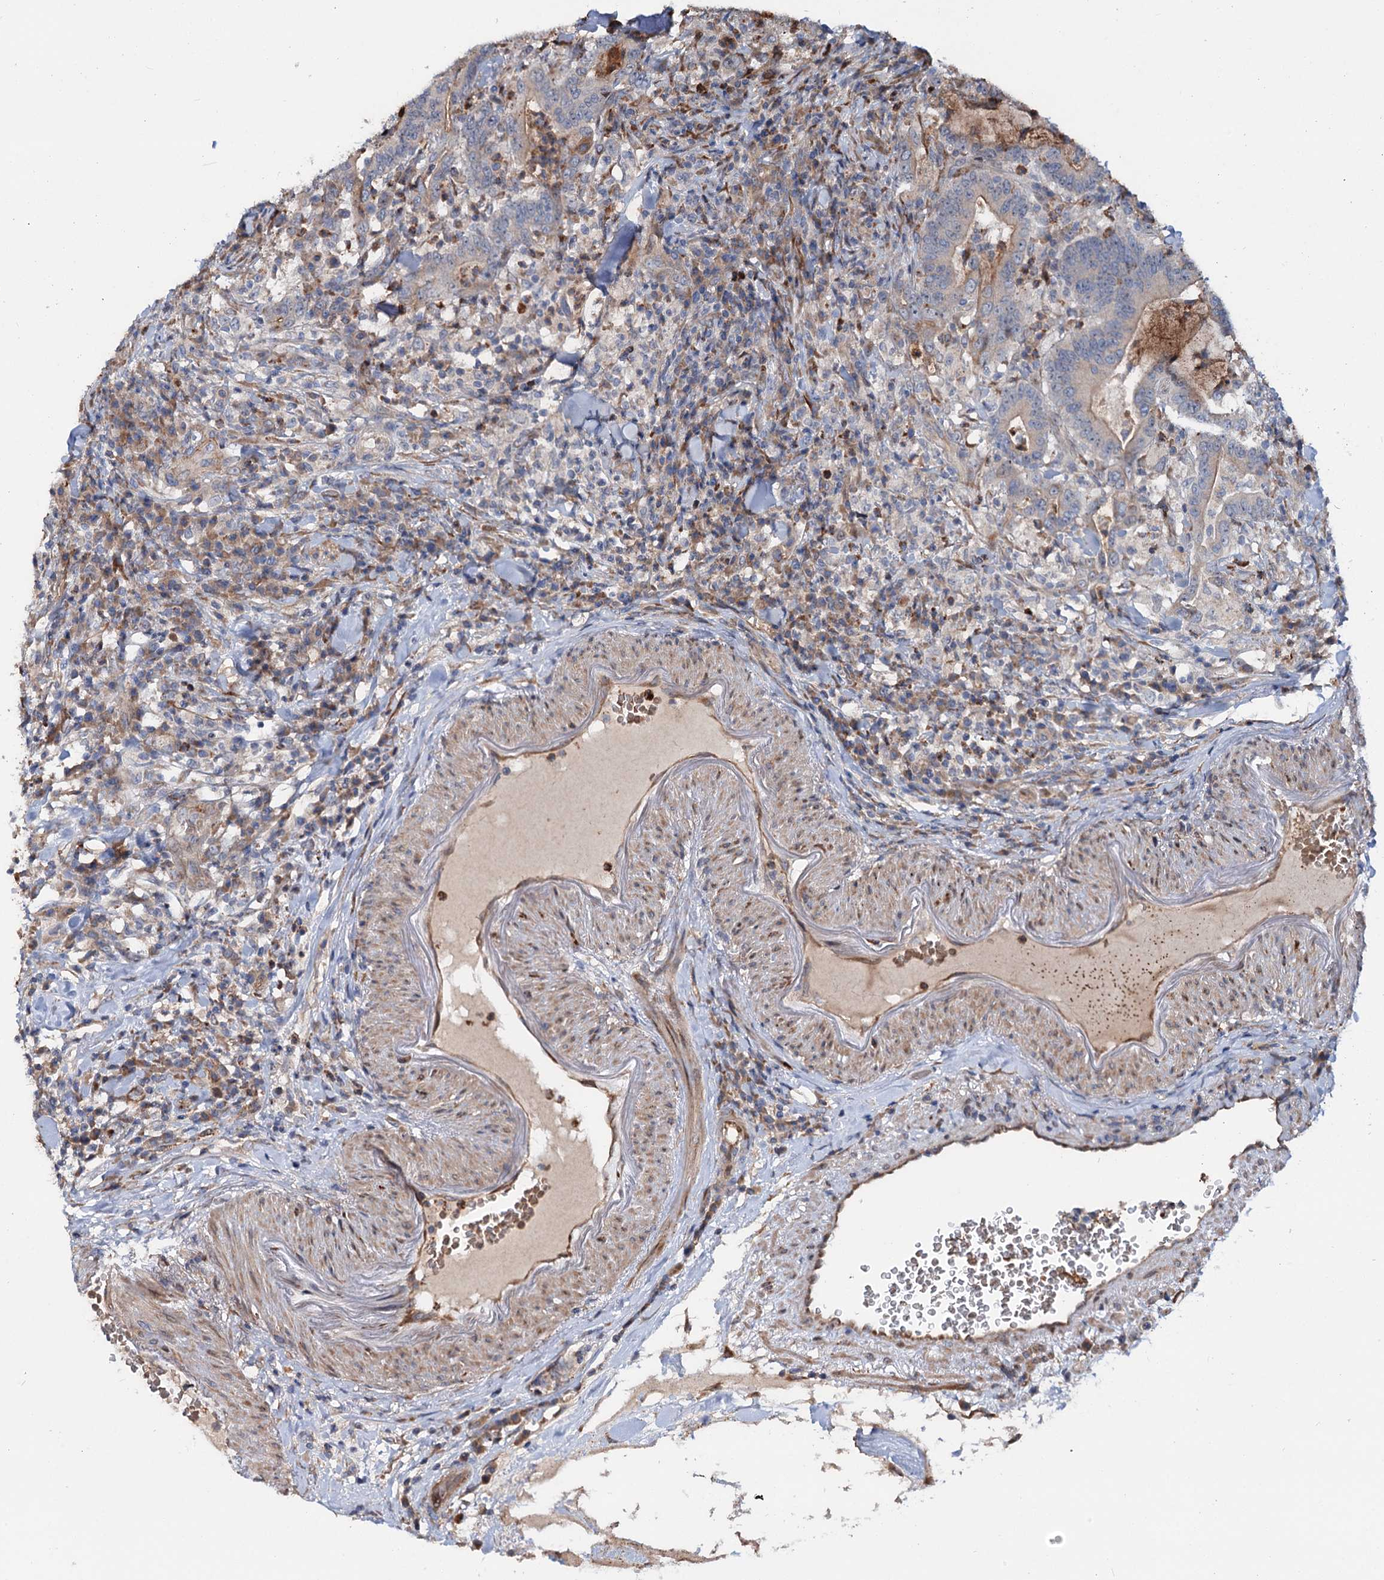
{"staining": {"intensity": "moderate", "quantity": "<25%", "location": "cytoplasmic/membranous"}, "tissue": "colorectal cancer", "cell_type": "Tumor cells", "image_type": "cancer", "snomed": [{"axis": "morphology", "description": "Adenocarcinoma, NOS"}, {"axis": "topography", "description": "Colon"}], "caption": "Moderate cytoplasmic/membranous staining for a protein is appreciated in approximately <25% of tumor cells of colorectal cancer (adenocarcinoma) using IHC.", "gene": "PTDSS2", "patient": {"sex": "female", "age": 66}}